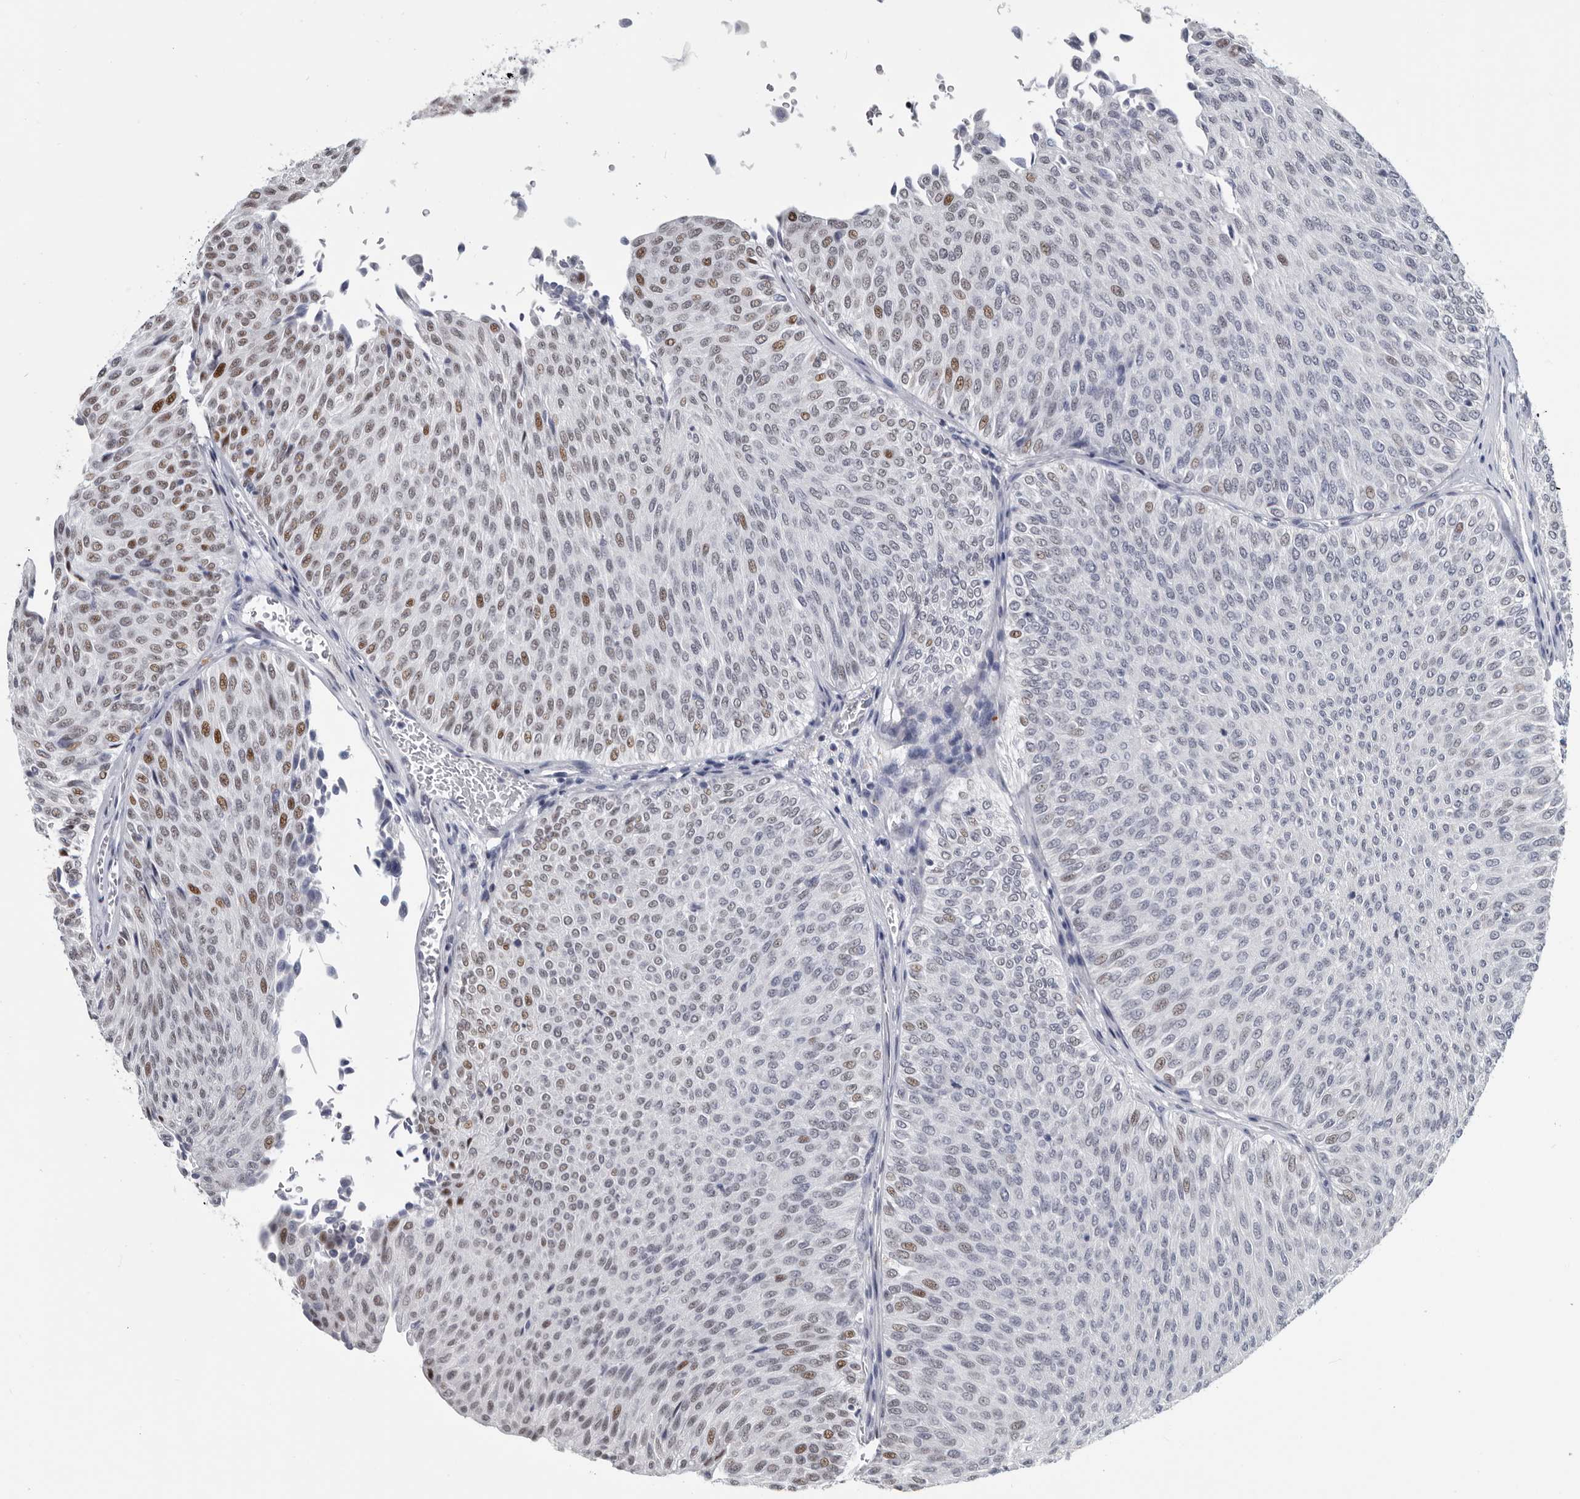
{"staining": {"intensity": "moderate", "quantity": "<25%", "location": "nuclear"}, "tissue": "urothelial cancer", "cell_type": "Tumor cells", "image_type": "cancer", "snomed": [{"axis": "morphology", "description": "Urothelial carcinoma, Low grade"}, {"axis": "topography", "description": "Urinary bladder"}], "caption": "This is an image of immunohistochemistry staining of urothelial carcinoma (low-grade), which shows moderate positivity in the nuclear of tumor cells.", "gene": "WRAP73", "patient": {"sex": "male", "age": 78}}